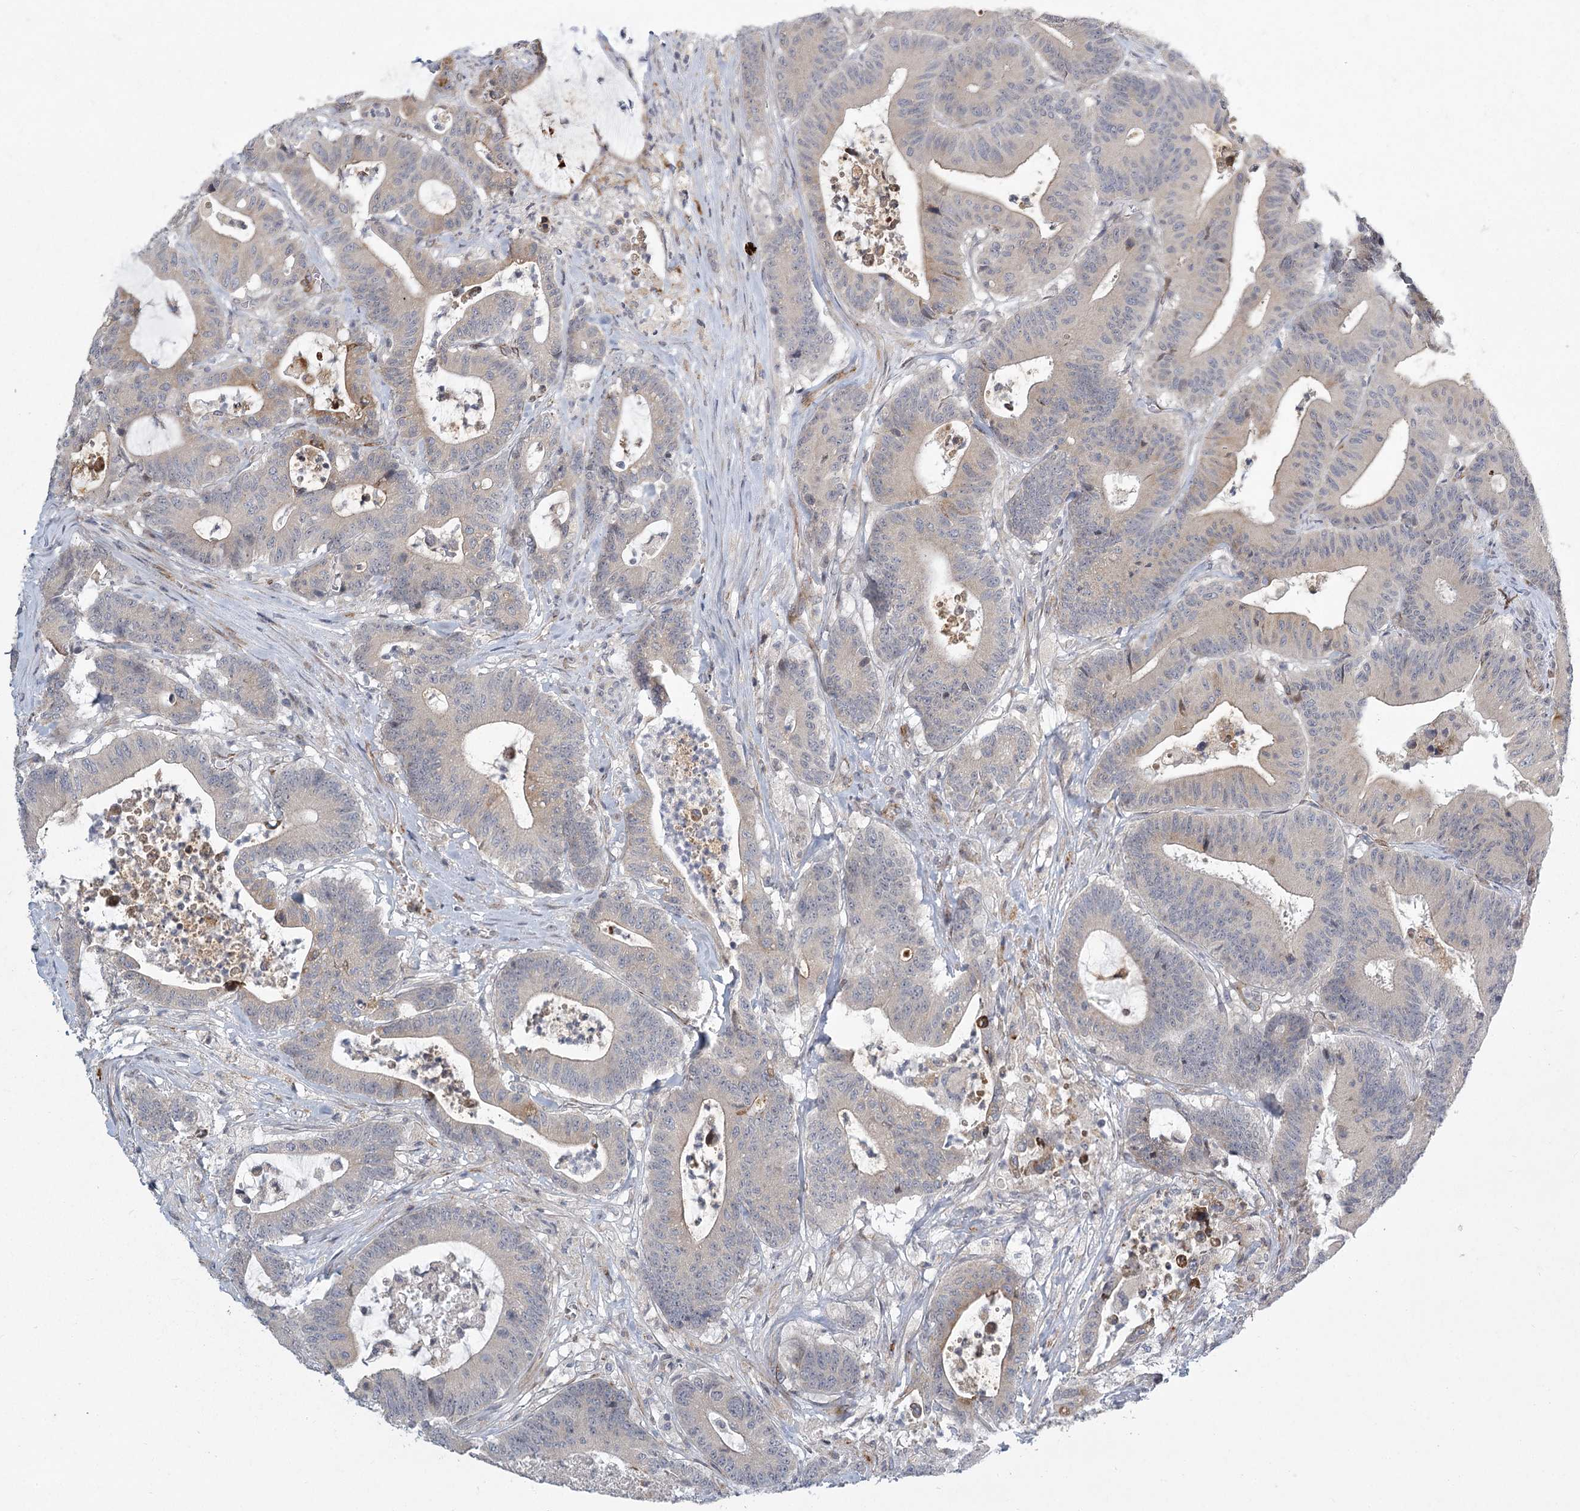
{"staining": {"intensity": "weak", "quantity": "25%-75%", "location": "cytoplasmic/membranous"}, "tissue": "colorectal cancer", "cell_type": "Tumor cells", "image_type": "cancer", "snomed": [{"axis": "morphology", "description": "Adenocarcinoma, NOS"}, {"axis": "topography", "description": "Colon"}], "caption": "This image shows colorectal cancer (adenocarcinoma) stained with IHC to label a protein in brown. The cytoplasmic/membranous of tumor cells show weak positivity for the protein. Nuclei are counter-stained blue.", "gene": "MEPE", "patient": {"sex": "female", "age": 84}}